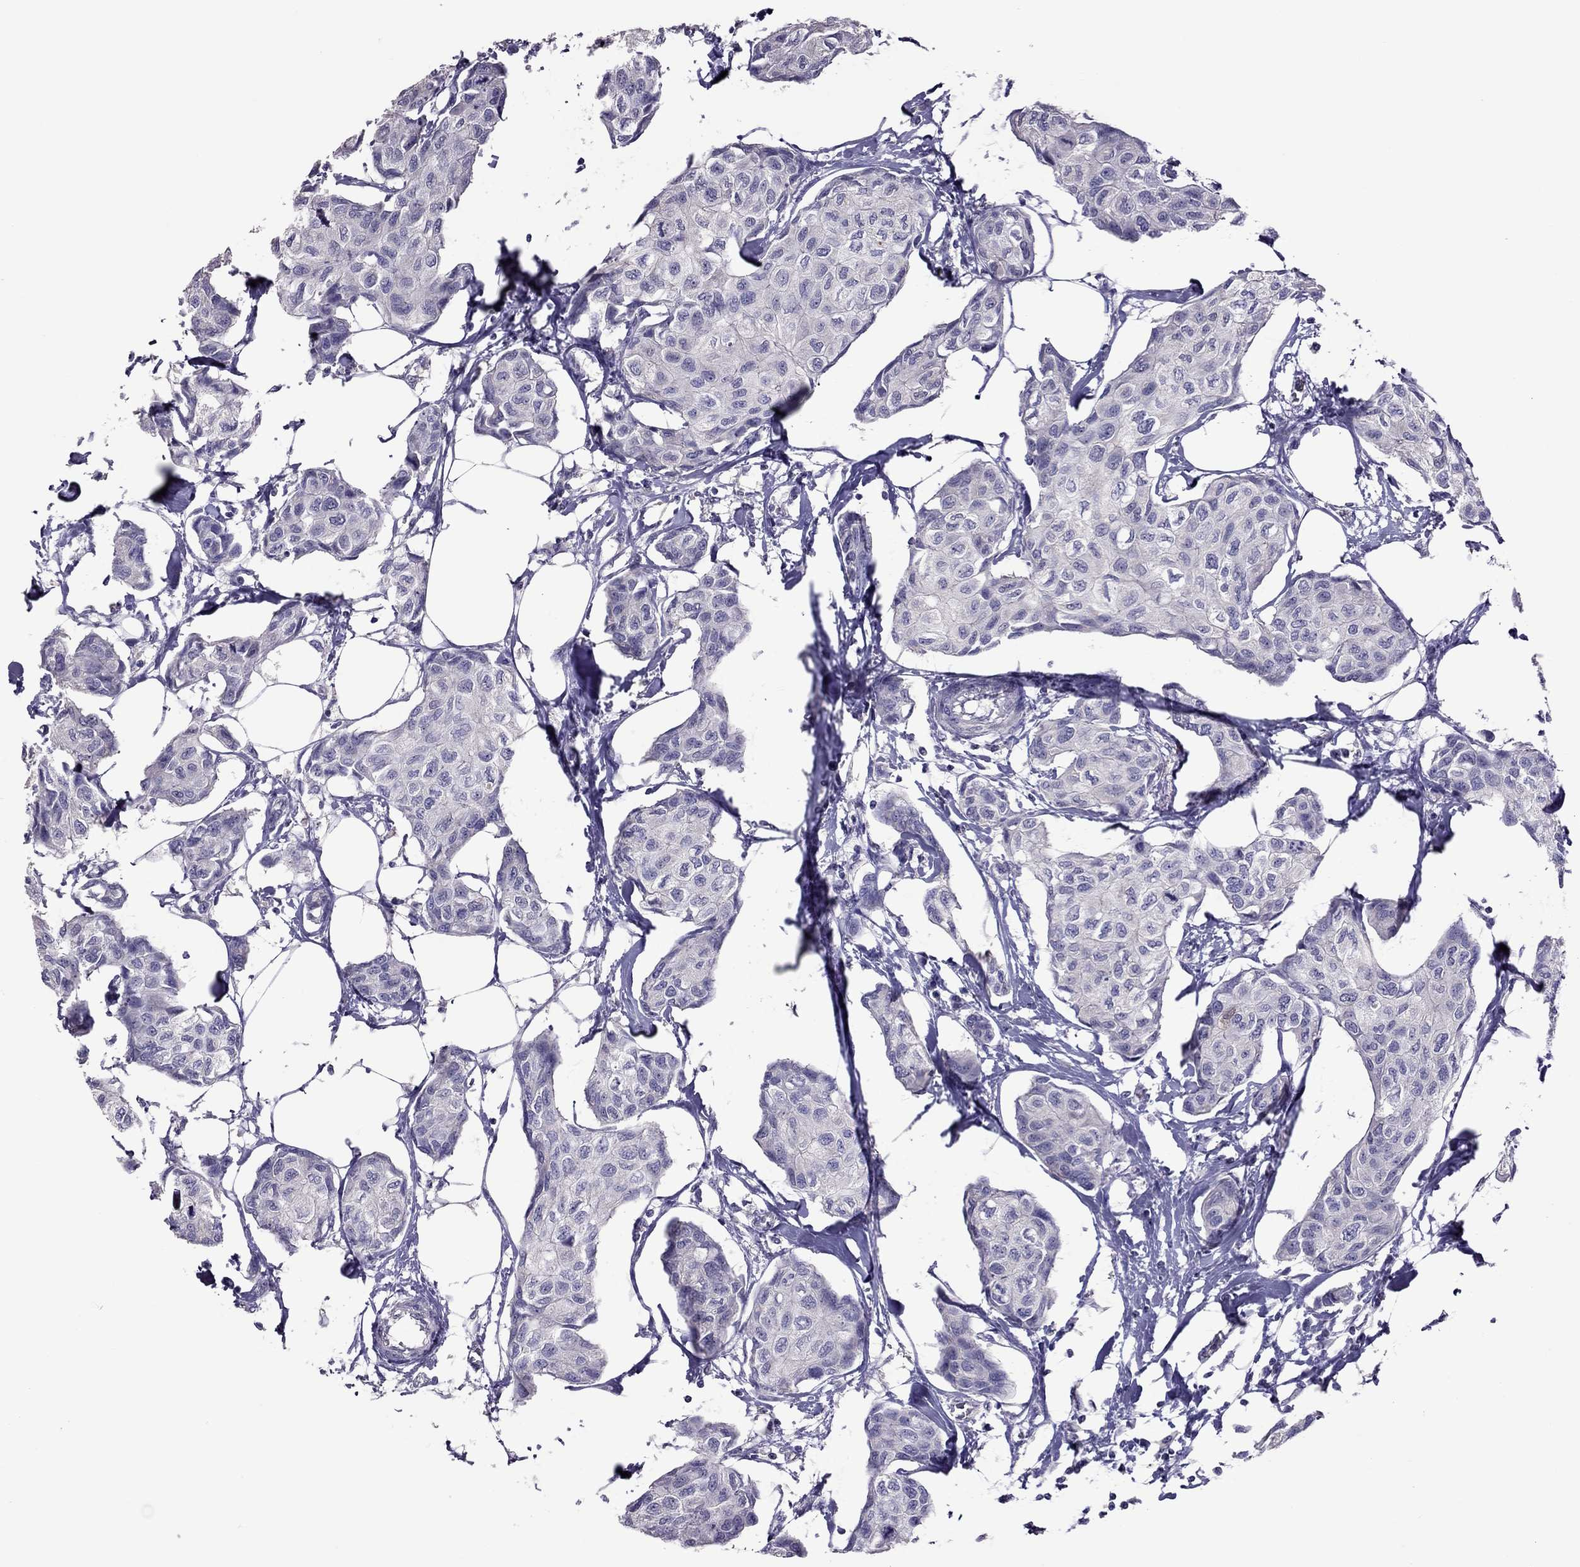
{"staining": {"intensity": "negative", "quantity": "none", "location": "none"}, "tissue": "breast cancer", "cell_type": "Tumor cells", "image_type": "cancer", "snomed": [{"axis": "morphology", "description": "Duct carcinoma"}, {"axis": "topography", "description": "Breast"}], "caption": "DAB (3,3'-diaminobenzidine) immunohistochemical staining of human invasive ductal carcinoma (breast) exhibits no significant positivity in tumor cells.", "gene": "LRRC46", "patient": {"sex": "female", "age": 80}}